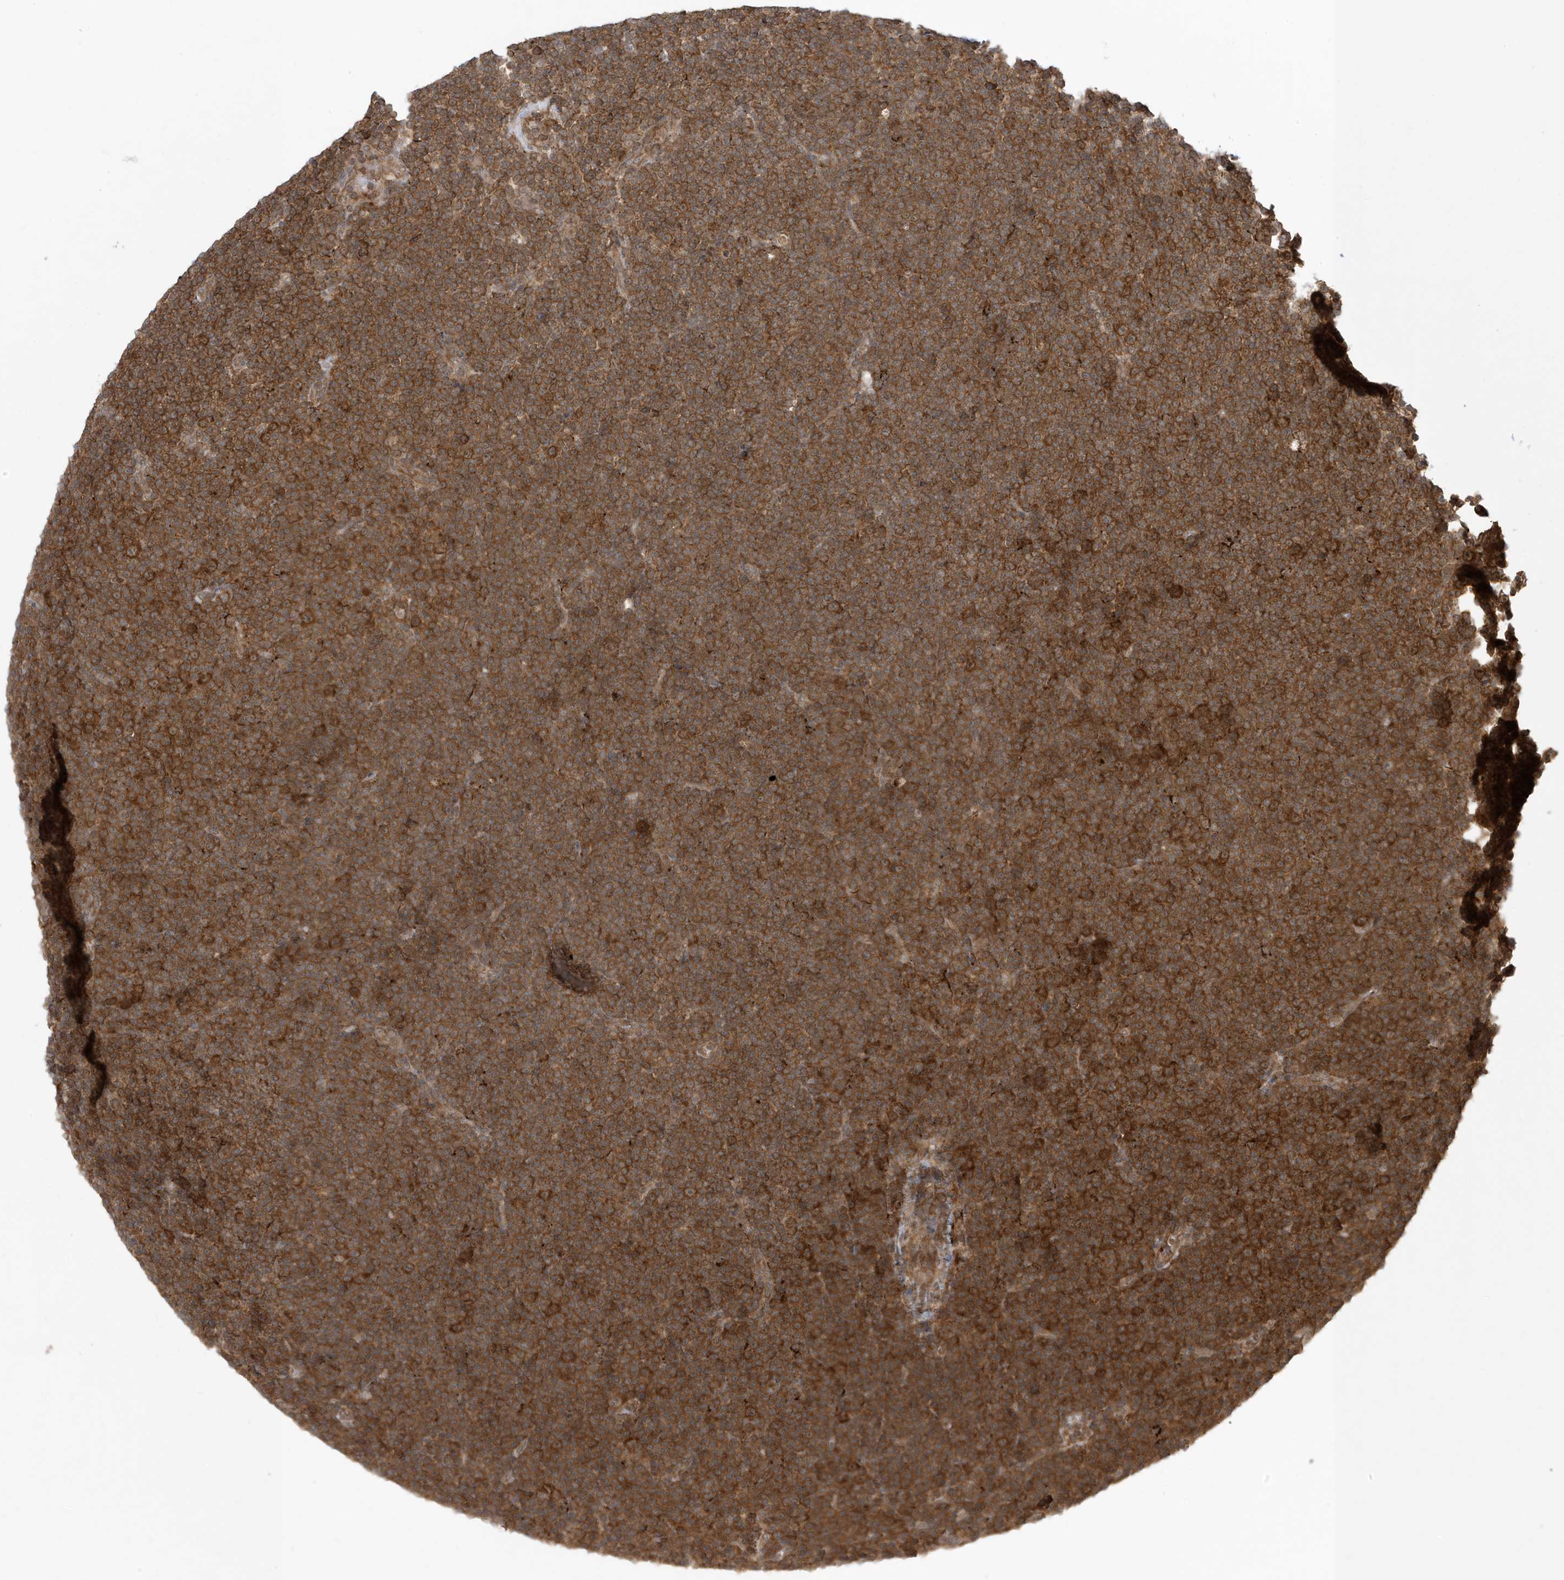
{"staining": {"intensity": "strong", "quantity": ">75%", "location": "cytoplasmic/membranous"}, "tissue": "lymphoma", "cell_type": "Tumor cells", "image_type": "cancer", "snomed": [{"axis": "morphology", "description": "Malignant lymphoma, non-Hodgkin's type, Low grade"}, {"axis": "topography", "description": "Lymph node"}], "caption": "Protein expression analysis of lymphoma exhibits strong cytoplasmic/membranous staining in about >75% of tumor cells.", "gene": "DHX36", "patient": {"sex": "female", "age": 67}}